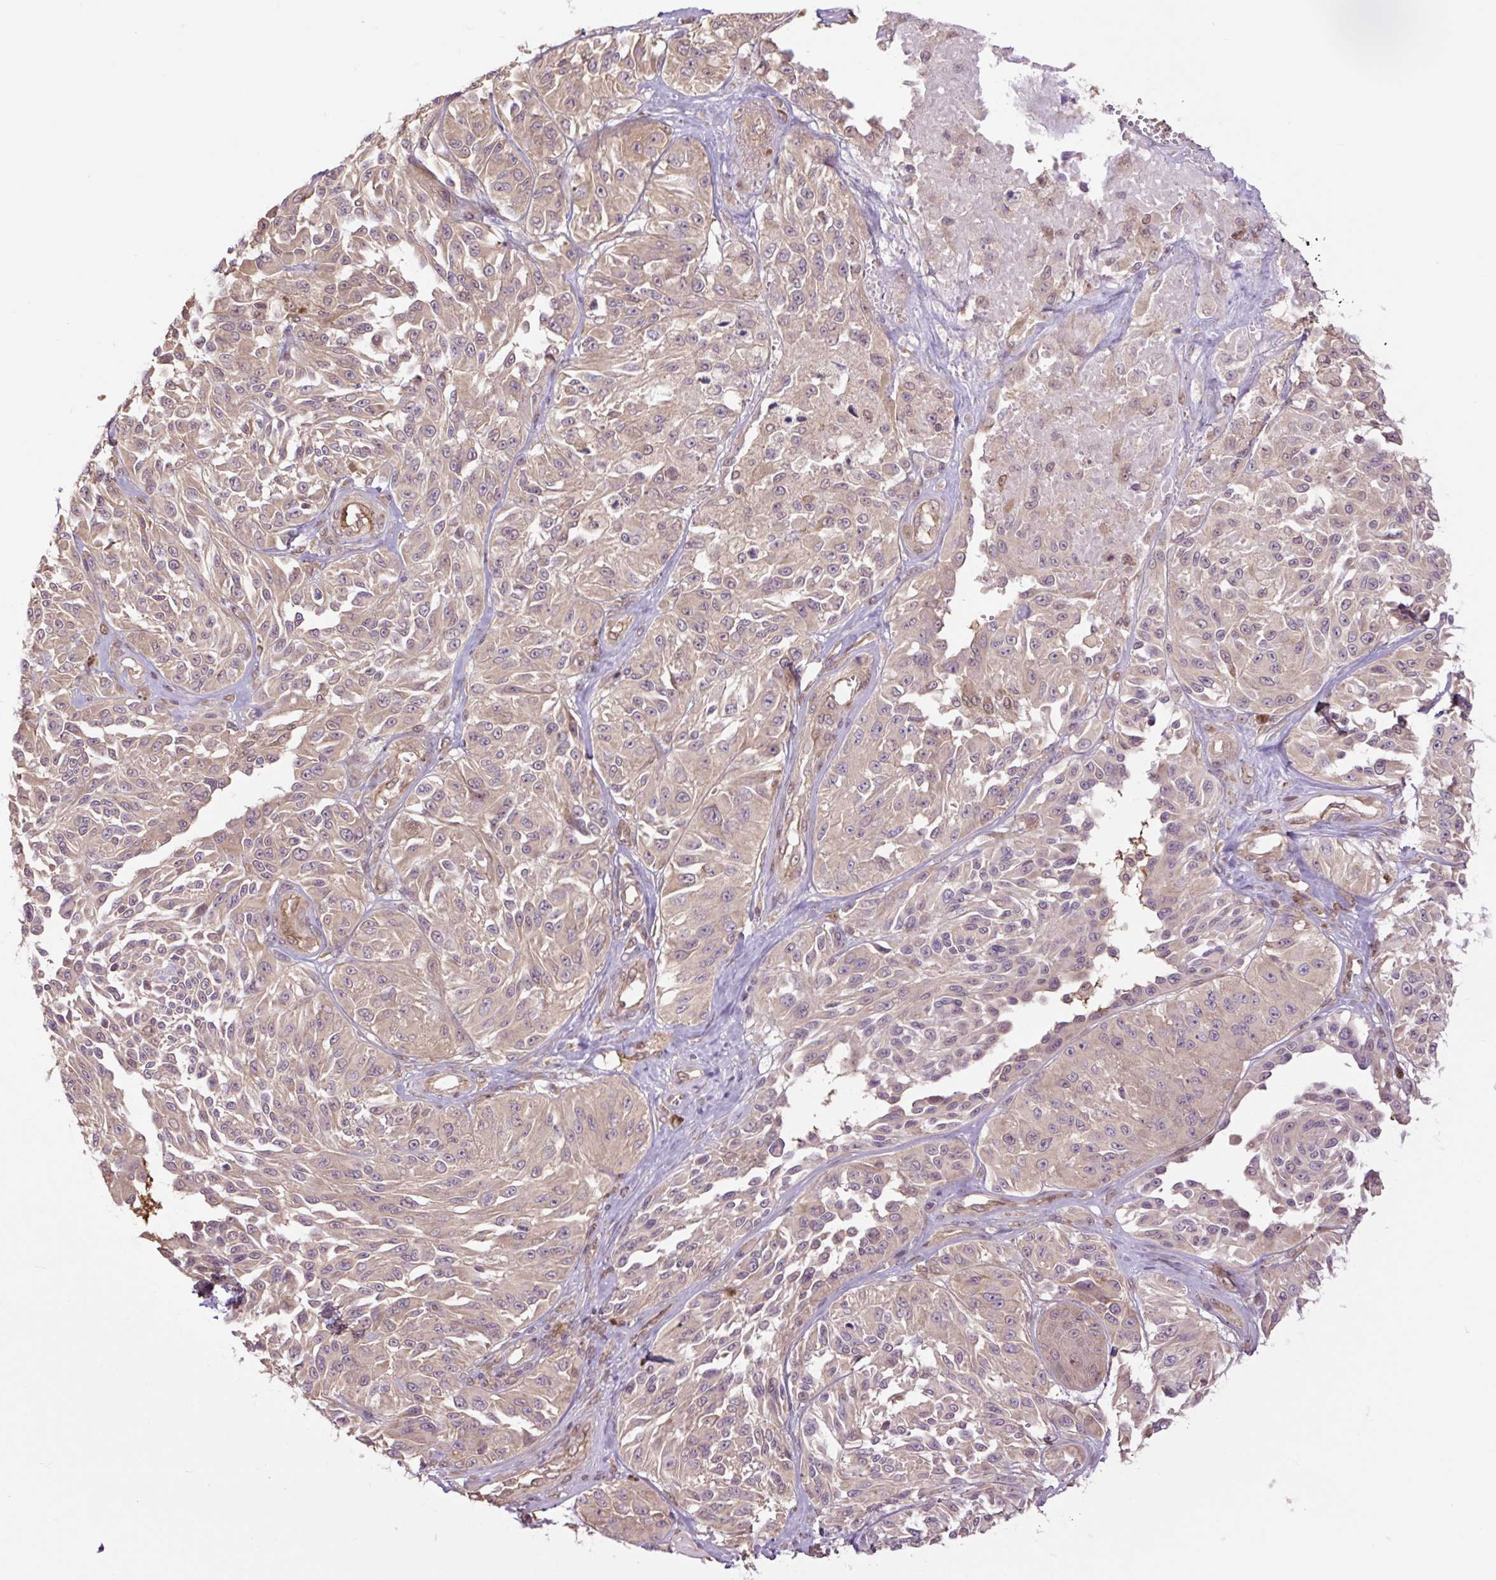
{"staining": {"intensity": "weak", "quantity": ">75%", "location": "cytoplasmic/membranous"}, "tissue": "melanoma", "cell_type": "Tumor cells", "image_type": "cancer", "snomed": [{"axis": "morphology", "description": "Malignant melanoma, NOS"}, {"axis": "topography", "description": "Skin"}], "caption": "IHC histopathology image of neoplastic tissue: melanoma stained using immunohistochemistry (IHC) exhibits low levels of weak protein expression localized specifically in the cytoplasmic/membranous of tumor cells, appearing as a cytoplasmic/membranous brown color.", "gene": "TPT1", "patient": {"sex": "male", "age": 94}}